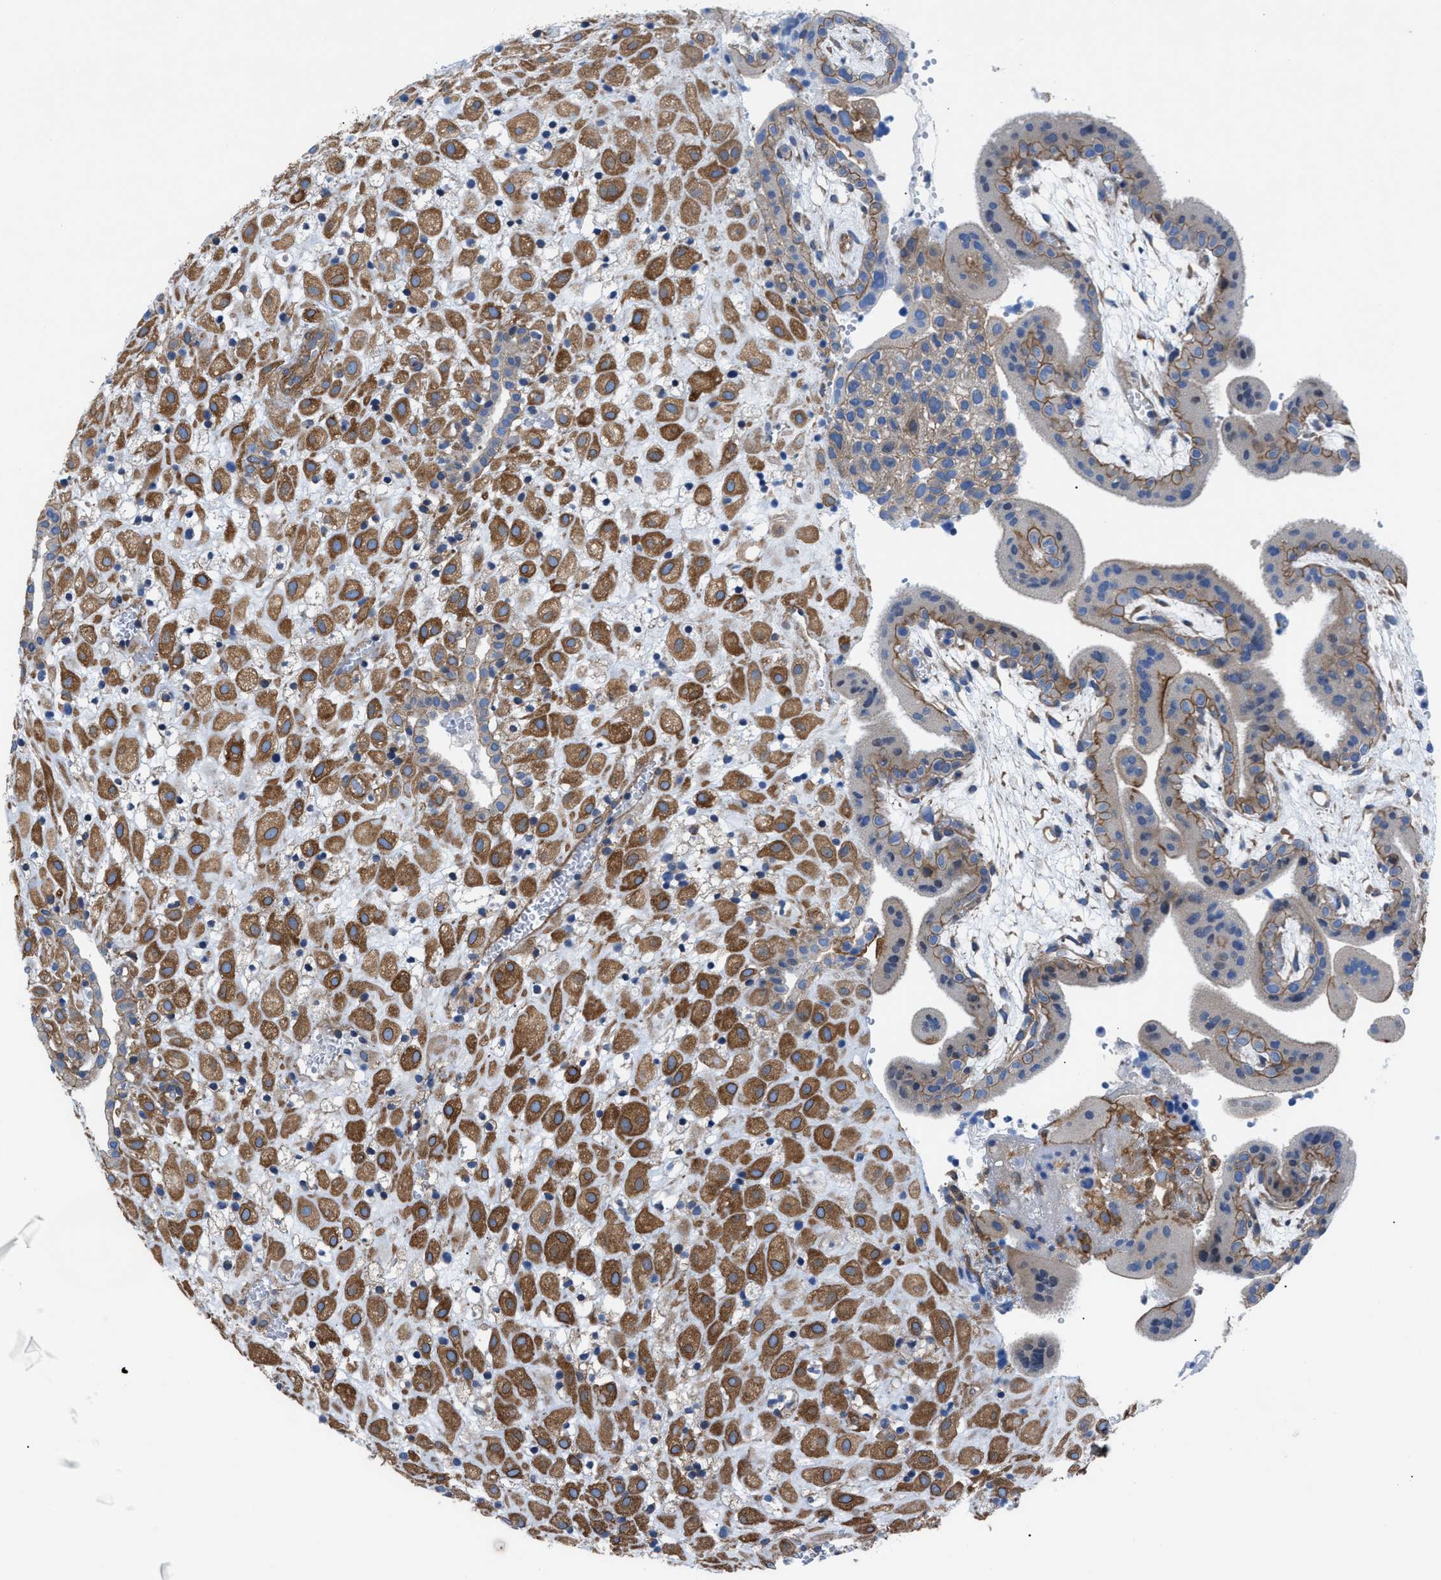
{"staining": {"intensity": "moderate", "quantity": ">75%", "location": "cytoplasmic/membranous"}, "tissue": "placenta", "cell_type": "Decidual cells", "image_type": "normal", "snomed": [{"axis": "morphology", "description": "Normal tissue, NOS"}, {"axis": "topography", "description": "Placenta"}], "caption": "A medium amount of moderate cytoplasmic/membranous expression is appreciated in approximately >75% of decidual cells in normal placenta. The staining was performed using DAB (3,3'-diaminobenzidine) to visualize the protein expression in brown, while the nuclei were stained in blue with hematoxylin (Magnification: 20x).", "gene": "DMAC1", "patient": {"sex": "female", "age": 18}}